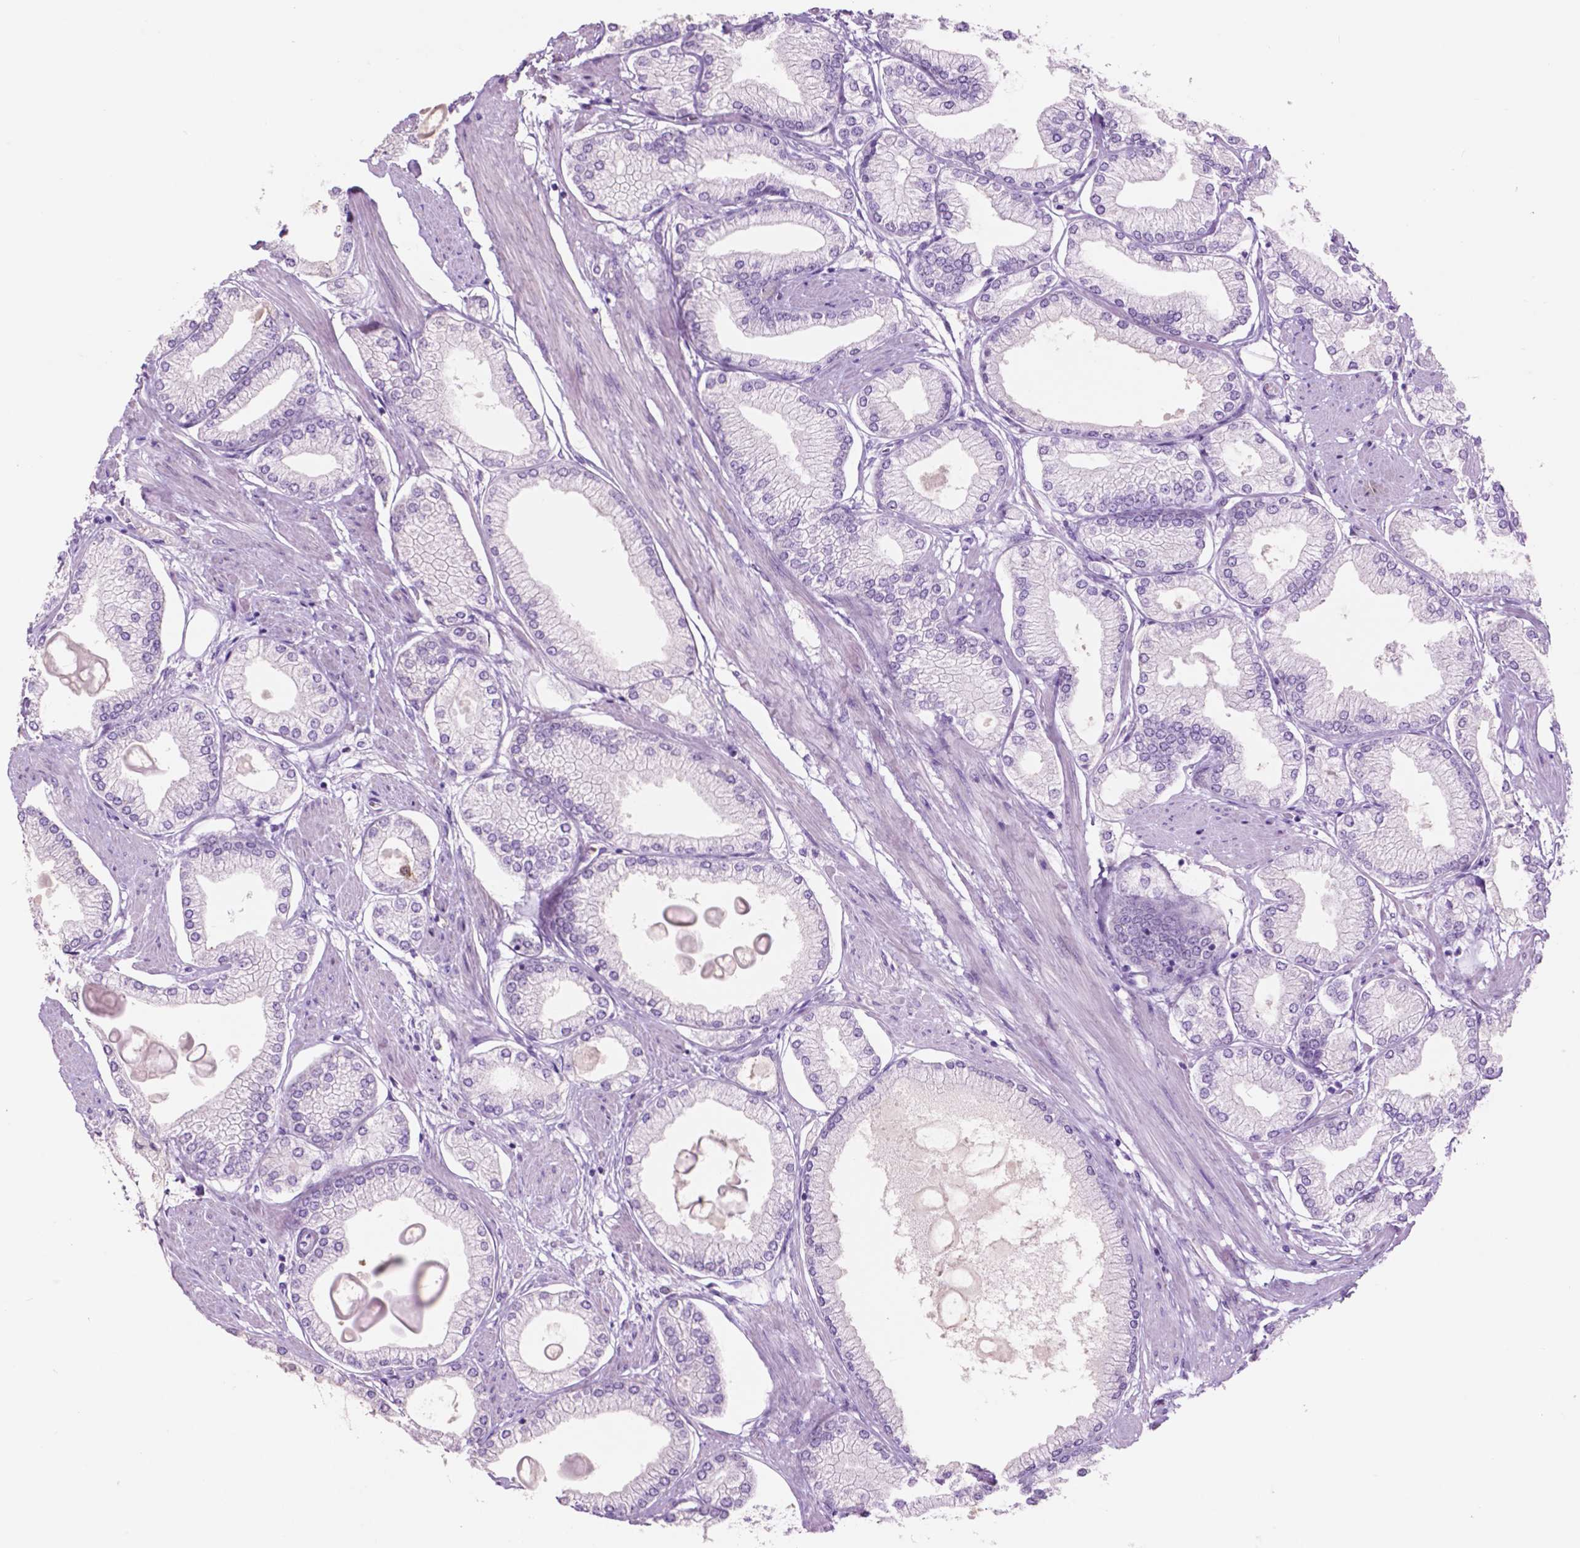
{"staining": {"intensity": "negative", "quantity": "none", "location": "none"}, "tissue": "prostate cancer", "cell_type": "Tumor cells", "image_type": "cancer", "snomed": [{"axis": "morphology", "description": "Adenocarcinoma, High grade"}, {"axis": "topography", "description": "Prostate"}], "caption": "A high-resolution micrograph shows immunohistochemistry (IHC) staining of prostate adenocarcinoma (high-grade), which displays no significant expression in tumor cells.", "gene": "IDO1", "patient": {"sex": "male", "age": 68}}